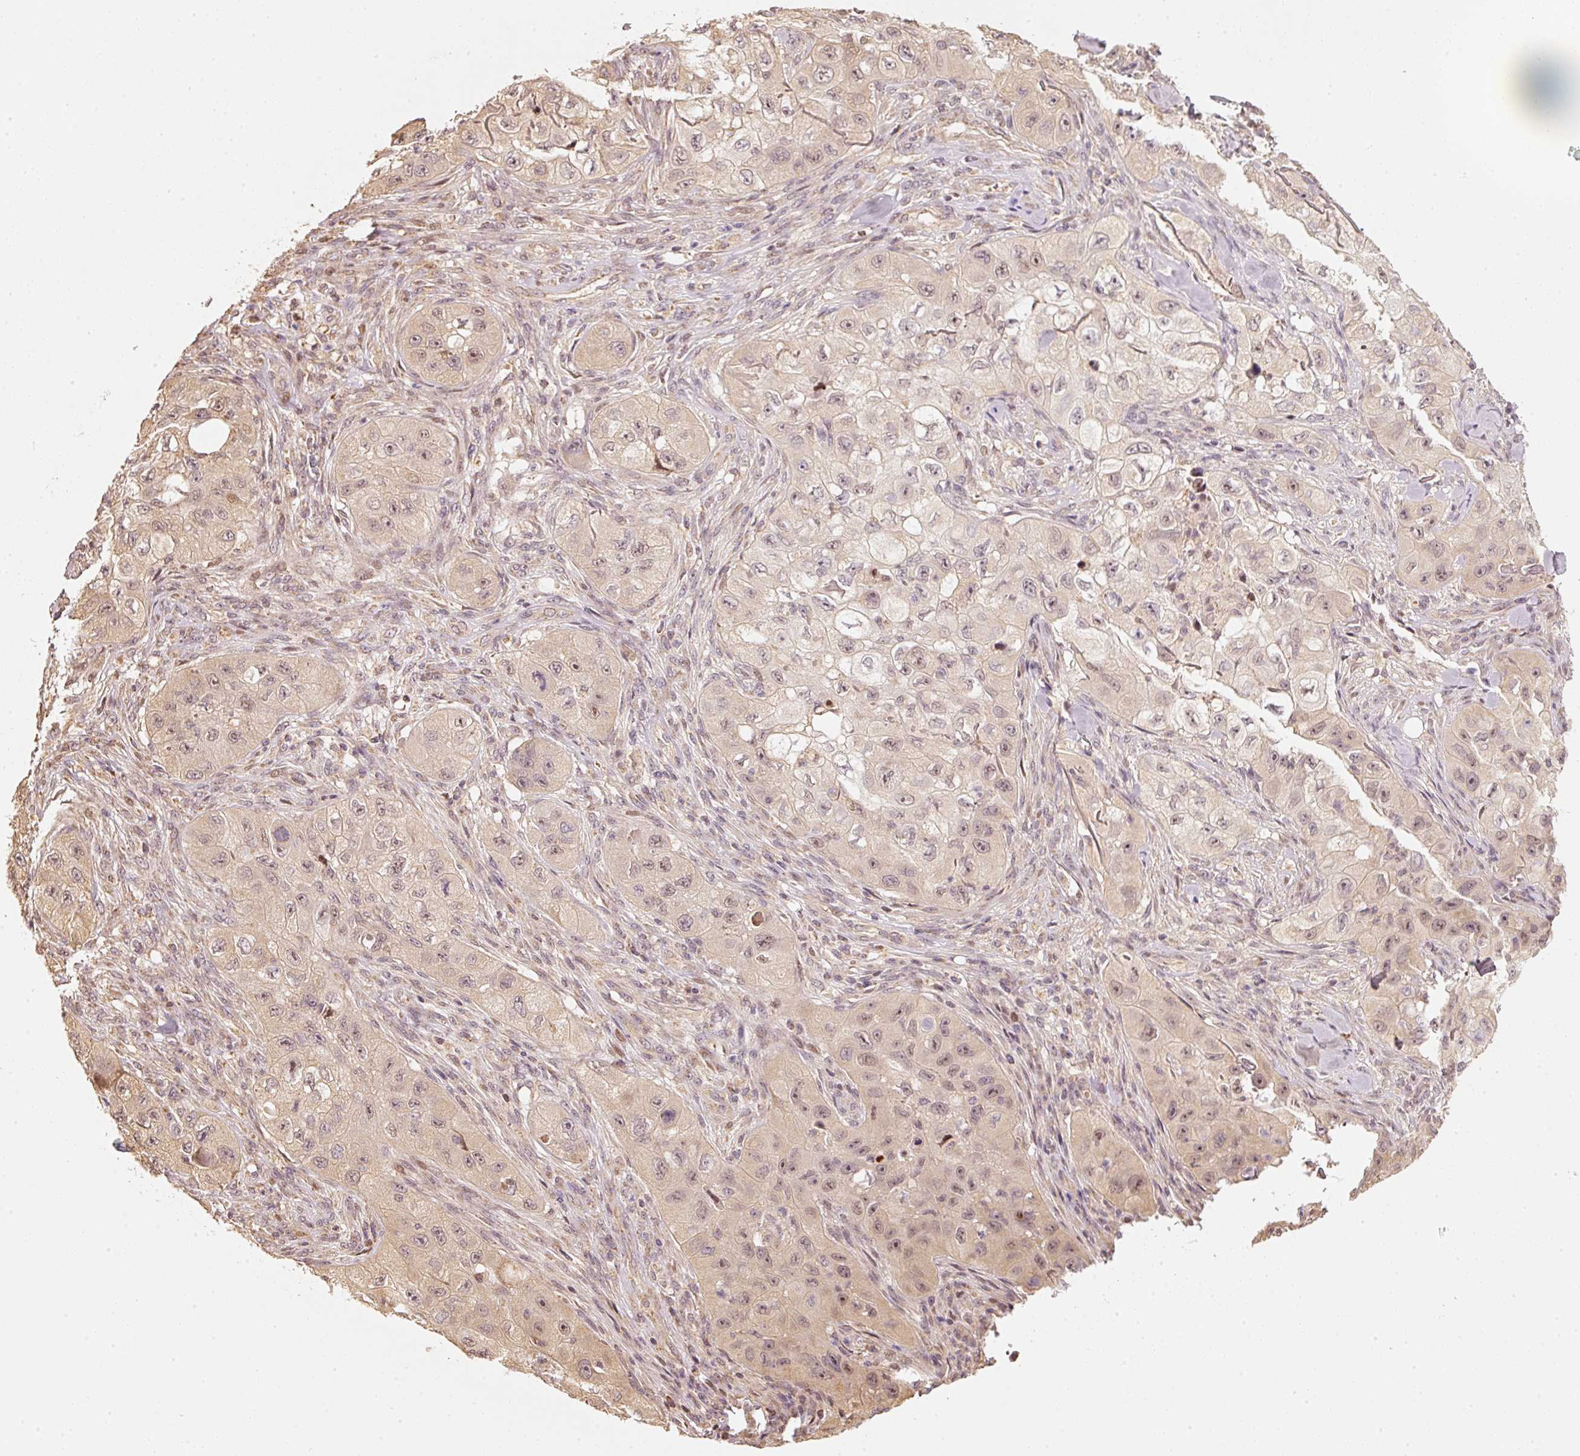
{"staining": {"intensity": "weak", "quantity": ">75%", "location": "nuclear"}, "tissue": "skin cancer", "cell_type": "Tumor cells", "image_type": "cancer", "snomed": [{"axis": "morphology", "description": "Squamous cell carcinoma, NOS"}, {"axis": "topography", "description": "Skin"}, {"axis": "topography", "description": "Subcutis"}], "caption": "This image displays immunohistochemistry staining of skin squamous cell carcinoma, with low weak nuclear staining in about >75% of tumor cells.", "gene": "RAB35", "patient": {"sex": "male", "age": 73}}